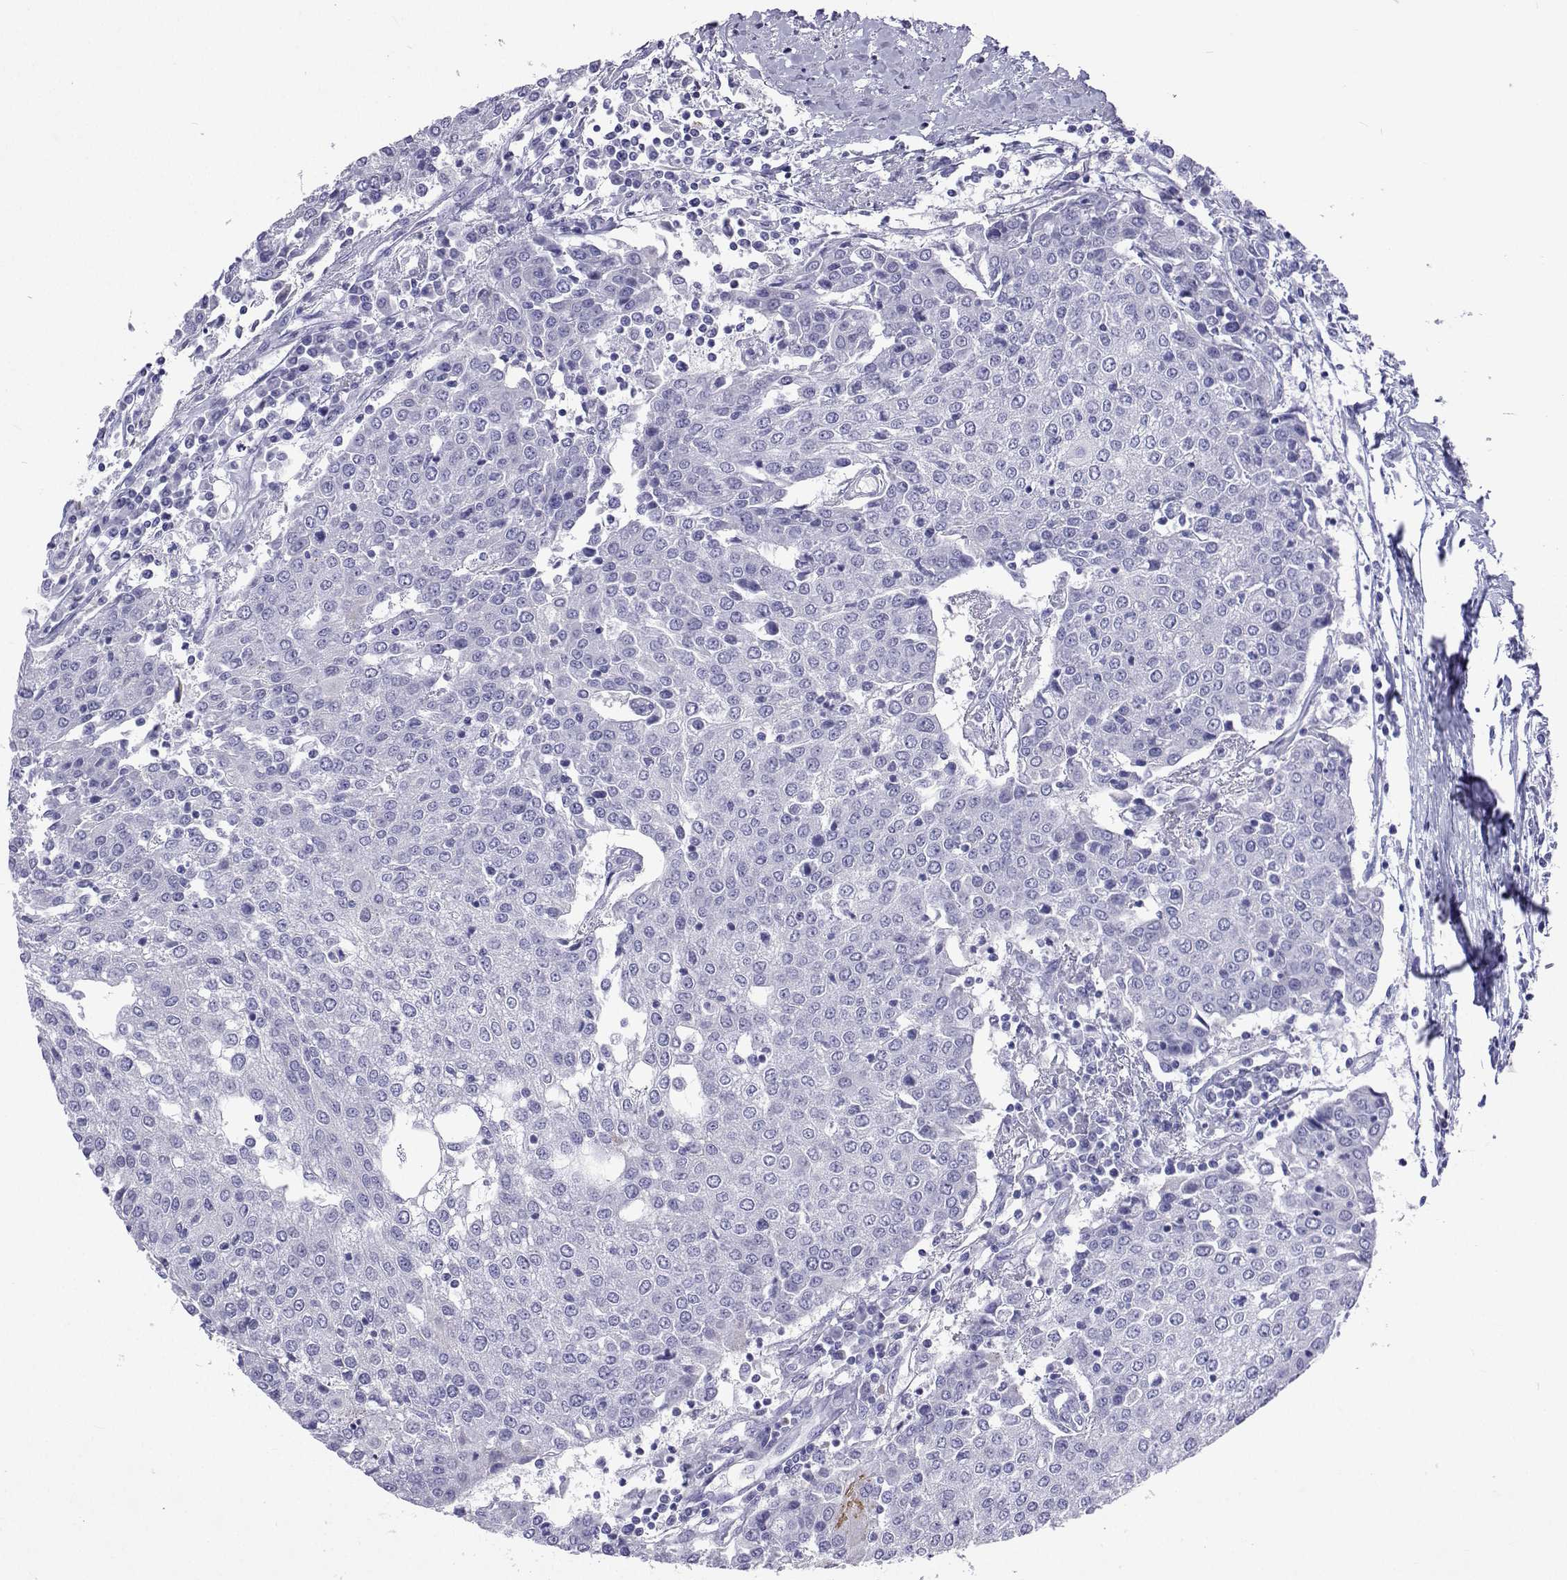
{"staining": {"intensity": "negative", "quantity": "none", "location": "none"}, "tissue": "urothelial cancer", "cell_type": "Tumor cells", "image_type": "cancer", "snomed": [{"axis": "morphology", "description": "Urothelial carcinoma, High grade"}, {"axis": "topography", "description": "Urinary bladder"}], "caption": "The histopathology image displays no staining of tumor cells in high-grade urothelial carcinoma.", "gene": "UMODL1", "patient": {"sex": "female", "age": 85}}